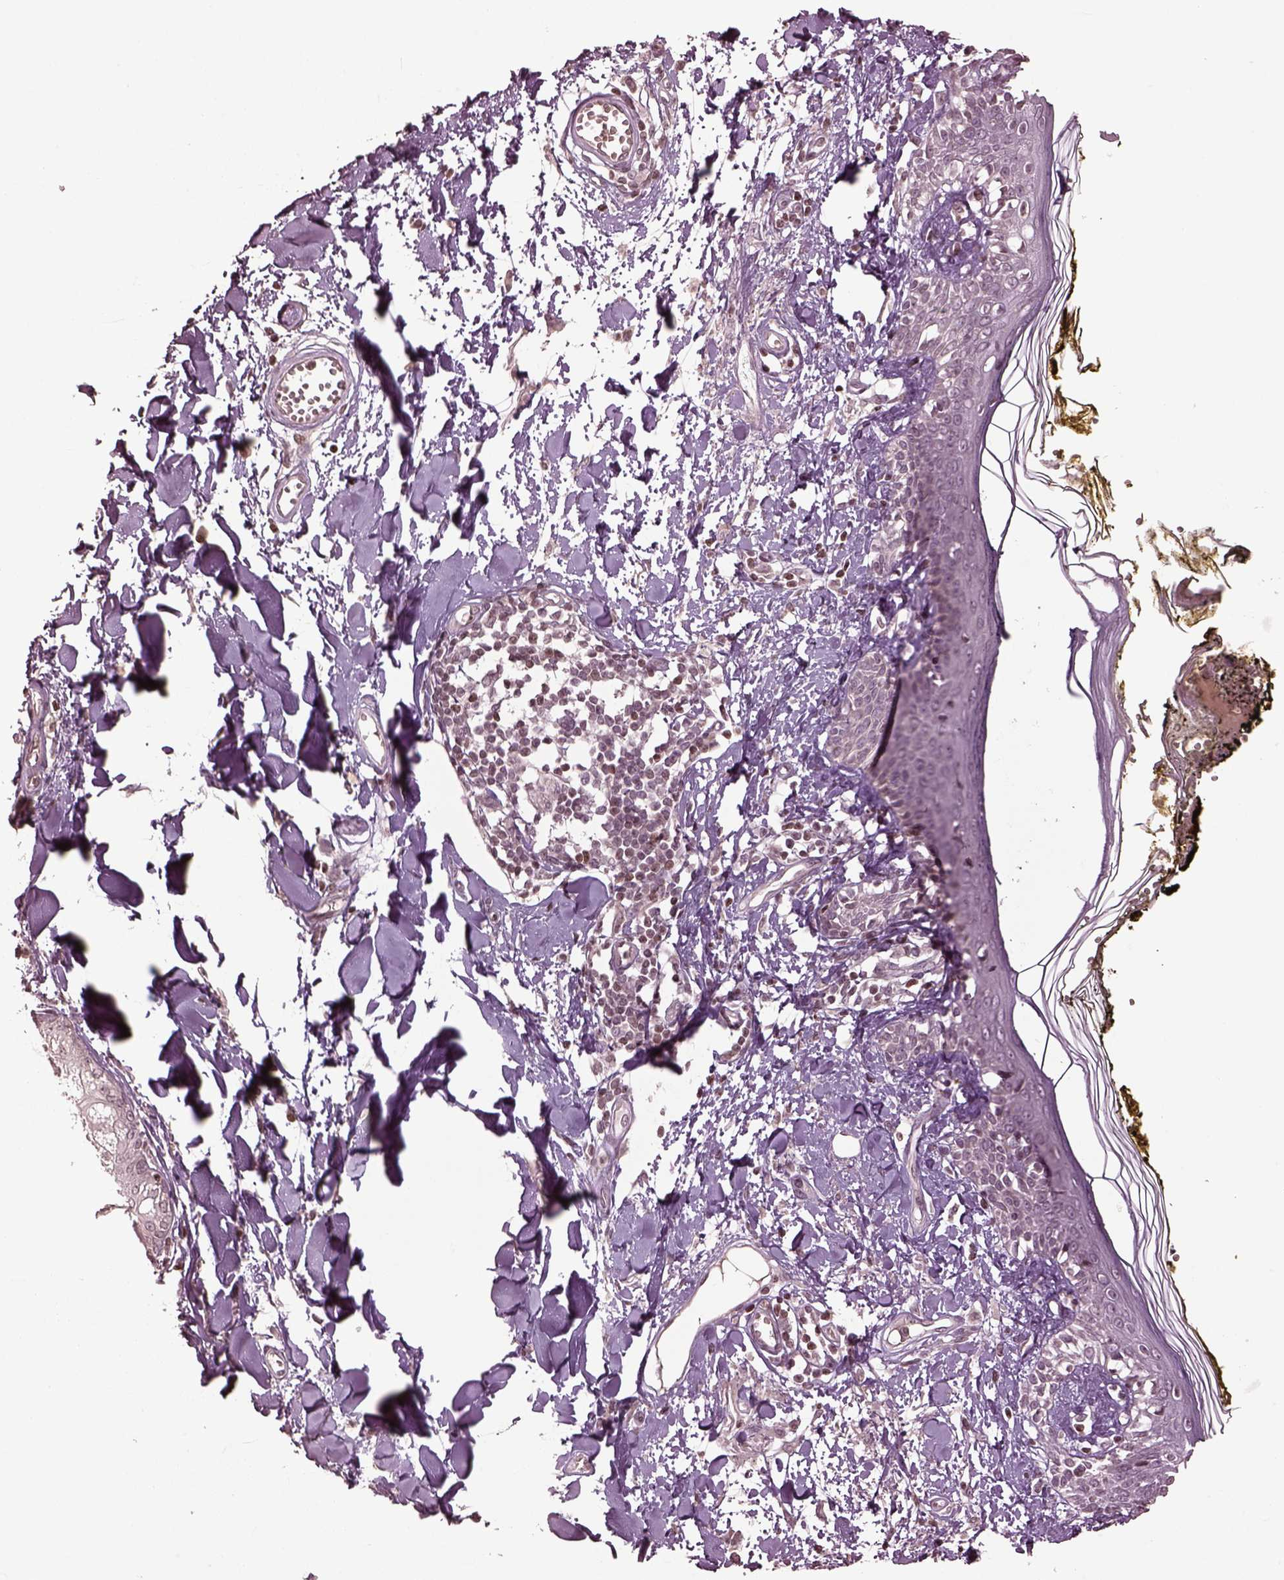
{"staining": {"intensity": "negative", "quantity": "none", "location": "none"}, "tissue": "skin", "cell_type": "Fibroblasts", "image_type": "normal", "snomed": [{"axis": "morphology", "description": "Normal tissue, NOS"}, {"axis": "topography", "description": "Skin"}], "caption": "High power microscopy histopathology image of an IHC micrograph of benign skin, revealing no significant expression in fibroblasts. (Immunohistochemistry, brightfield microscopy, high magnification).", "gene": "GRM4", "patient": {"sex": "male", "age": 76}}